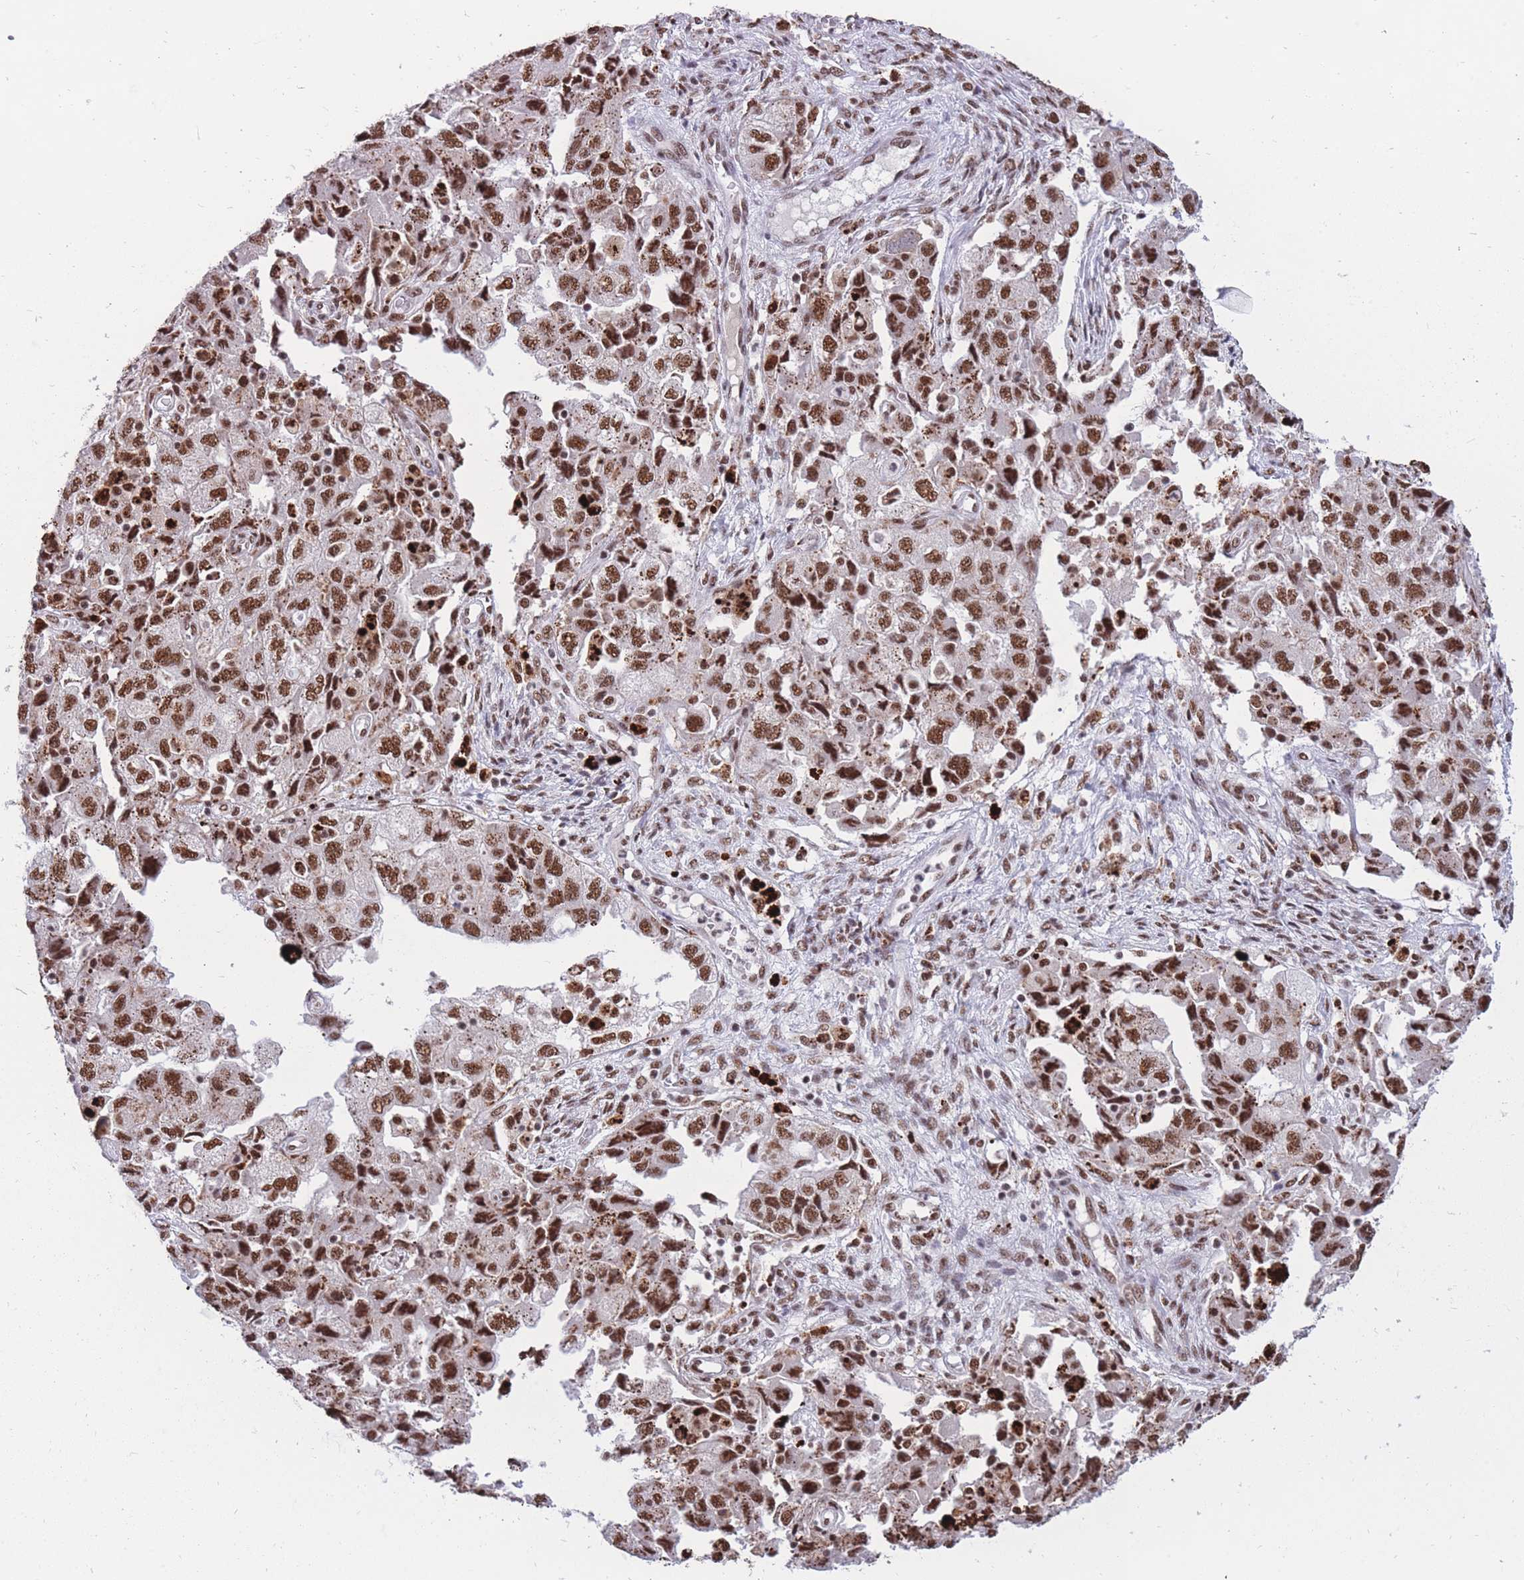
{"staining": {"intensity": "strong", "quantity": ">75%", "location": "nuclear"}, "tissue": "ovarian cancer", "cell_type": "Tumor cells", "image_type": "cancer", "snomed": [{"axis": "morphology", "description": "Carcinoma, NOS"}, {"axis": "morphology", "description": "Cystadenocarcinoma, serous, NOS"}, {"axis": "topography", "description": "Ovary"}], "caption": "The micrograph displays staining of ovarian cancer, revealing strong nuclear protein expression (brown color) within tumor cells.", "gene": "PRPF19", "patient": {"sex": "female", "age": 69}}